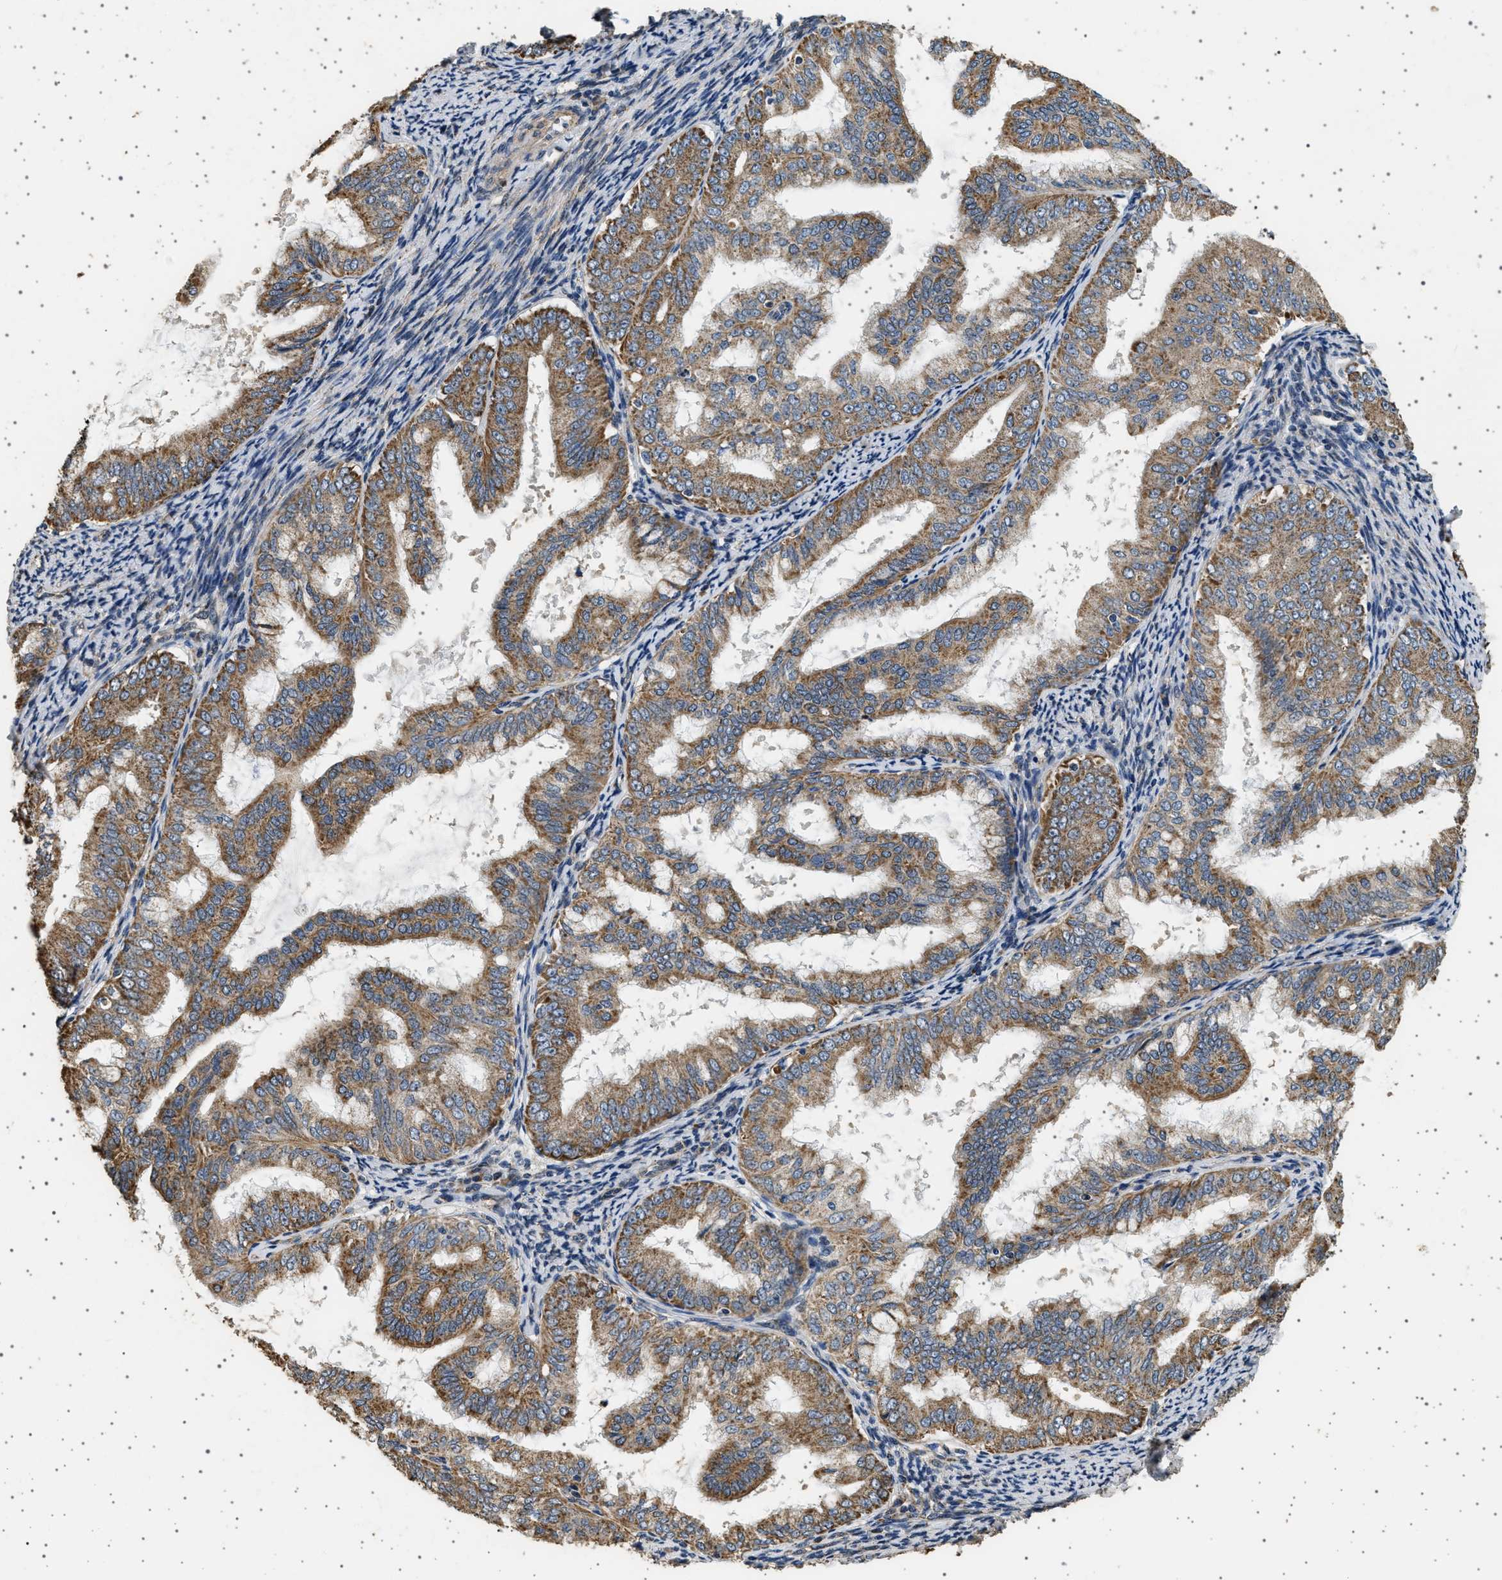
{"staining": {"intensity": "moderate", "quantity": ">75%", "location": "cytoplasmic/membranous"}, "tissue": "endometrial cancer", "cell_type": "Tumor cells", "image_type": "cancer", "snomed": [{"axis": "morphology", "description": "Adenocarcinoma, NOS"}, {"axis": "topography", "description": "Endometrium"}], "caption": "Brown immunohistochemical staining in human adenocarcinoma (endometrial) shows moderate cytoplasmic/membranous staining in about >75% of tumor cells. (DAB IHC, brown staining for protein, blue staining for nuclei).", "gene": "KCNA4", "patient": {"sex": "female", "age": 63}}